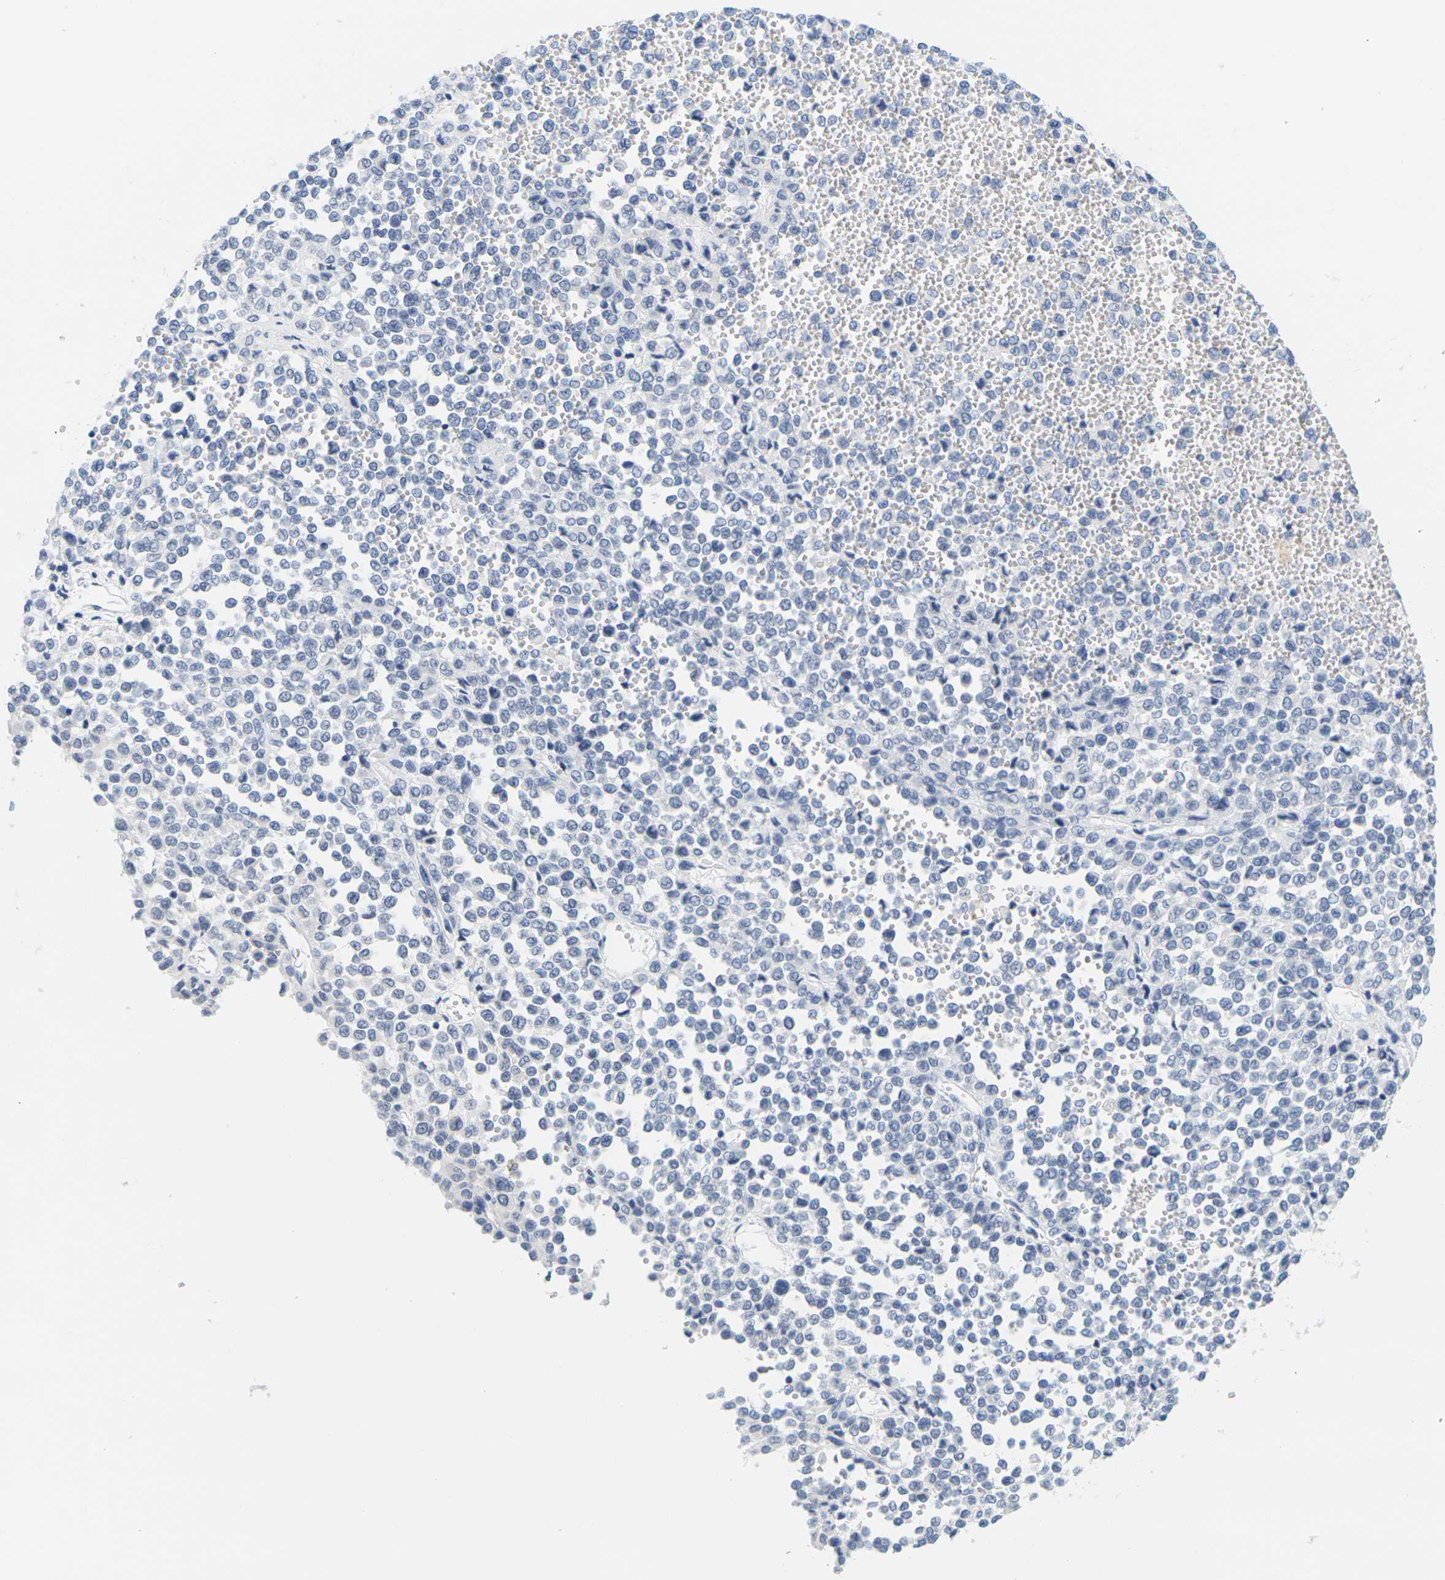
{"staining": {"intensity": "negative", "quantity": "none", "location": "none"}, "tissue": "melanoma", "cell_type": "Tumor cells", "image_type": "cancer", "snomed": [{"axis": "morphology", "description": "Malignant melanoma, Metastatic site"}, {"axis": "topography", "description": "Pancreas"}], "caption": "IHC micrograph of melanoma stained for a protein (brown), which reveals no expression in tumor cells. (DAB immunohistochemistry visualized using brightfield microscopy, high magnification).", "gene": "HLA-DOB", "patient": {"sex": "female", "age": 30}}